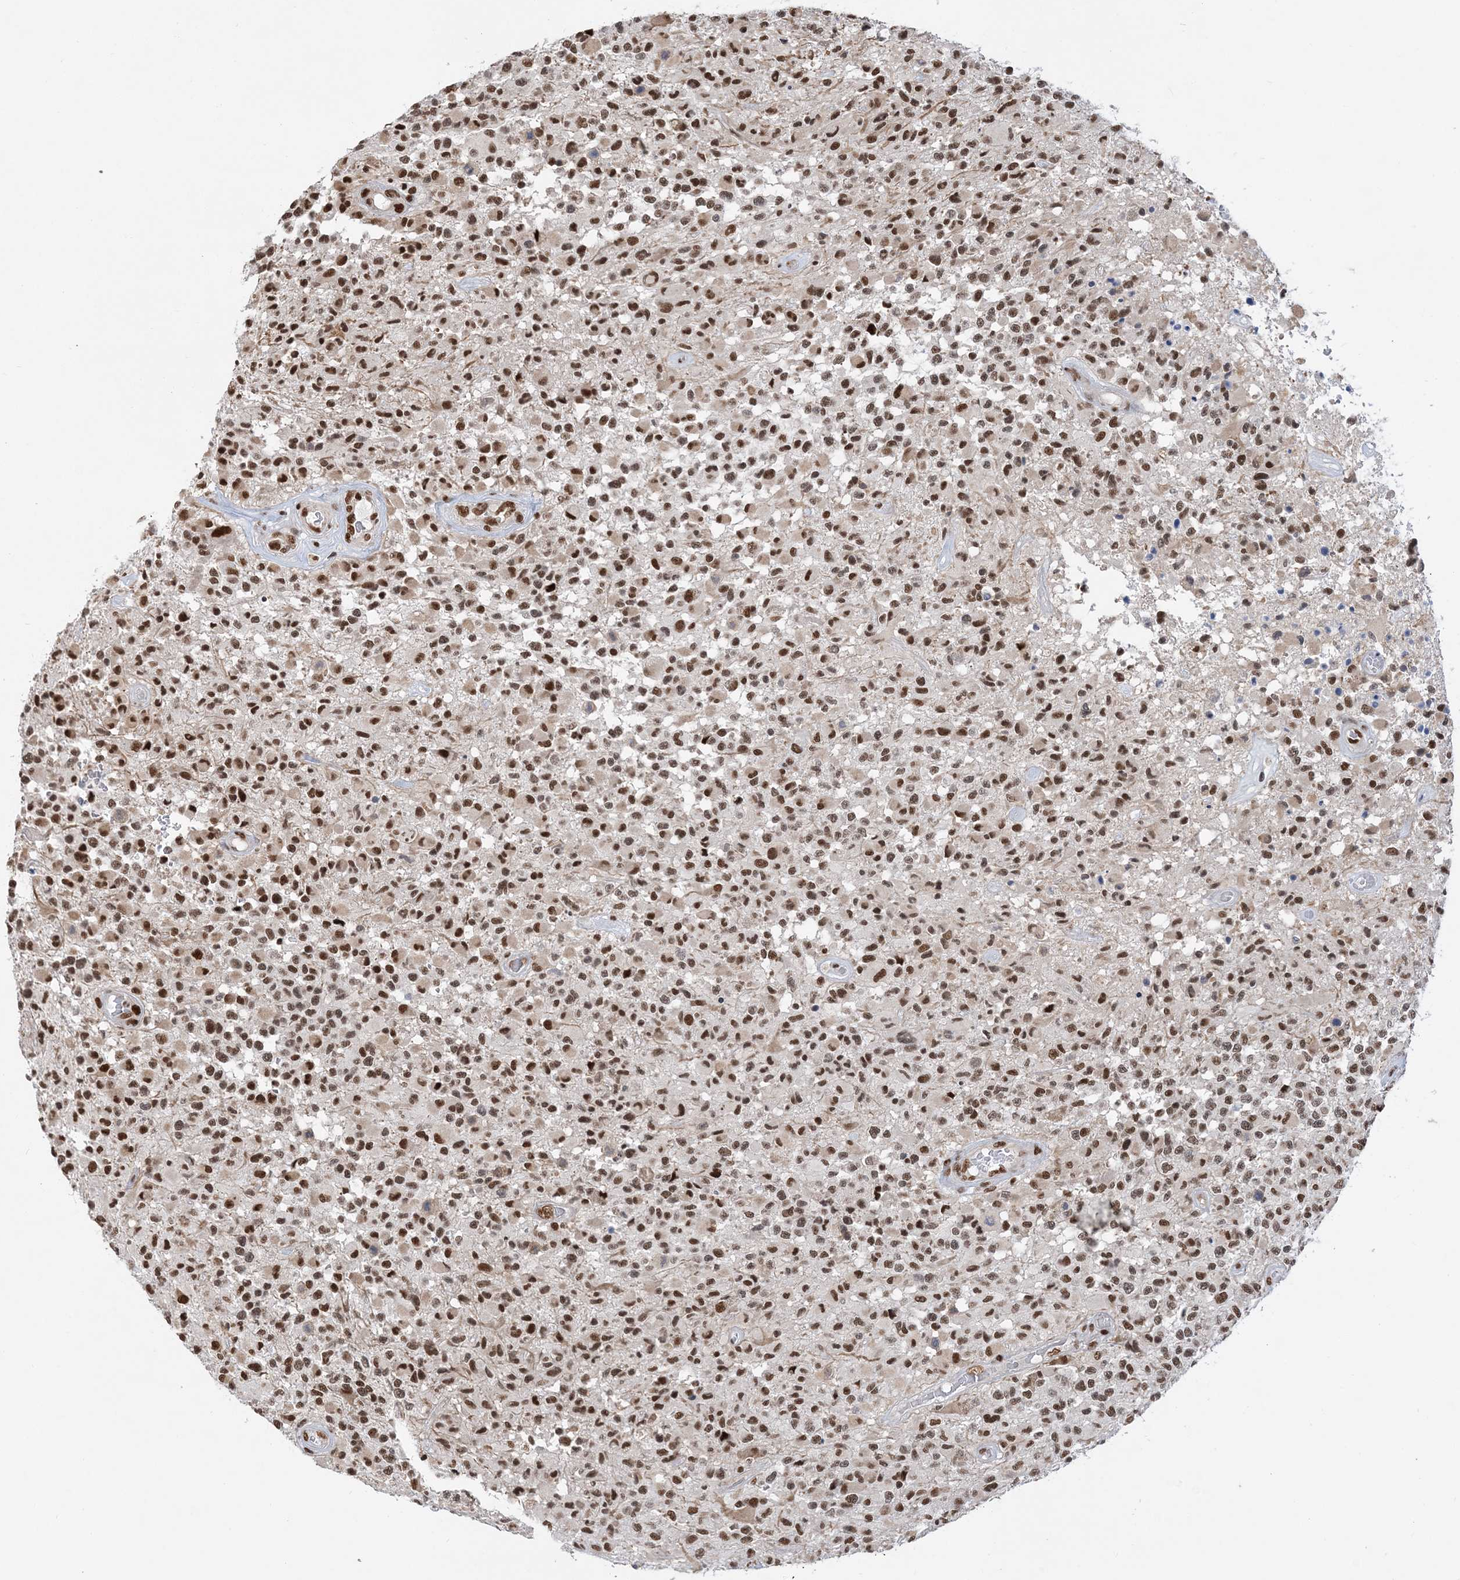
{"staining": {"intensity": "moderate", "quantity": ">75%", "location": "nuclear"}, "tissue": "glioma", "cell_type": "Tumor cells", "image_type": "cancer", "snomed": [{"axis": "morphology", "description": "Glioma, malignant, High grade"}, {"axis": "morphology", "description": "Glioblastoma, NOS"}, {"axis": "topography", "description": "Brain"}], "caption": "IHC of human glioma exhibits medium levels of moderate nuclear positivity in about >75% of tumor cells. (DAB = brown stain, brightfield microscopy at high magnification).", "gene": "SEPHS1", "patient": {"sex": "male", "age": 60}}